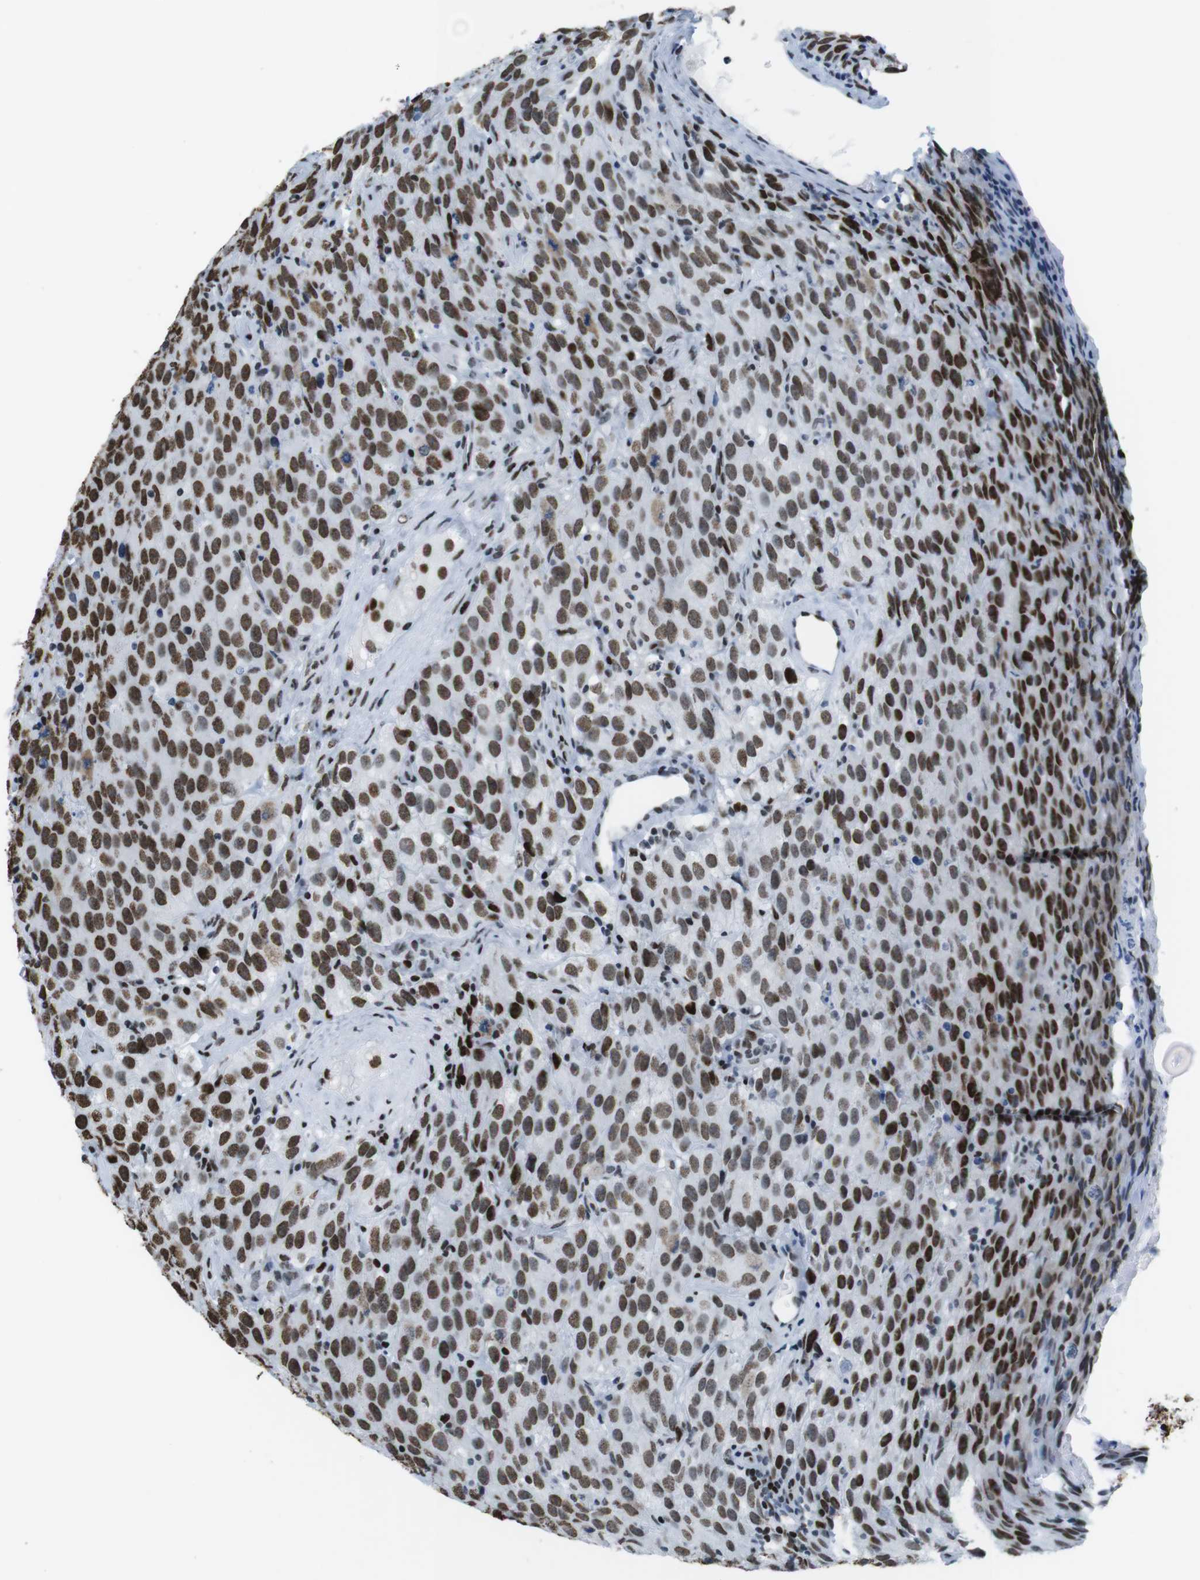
{"staining": {"intensity": "moderate", "quantity": ">75%", "location": "nuclear"}, "tissue": "testis cancer", "cell_type": "Tumor cells", "image_type": "cancer", "snomed": [{"axis": "morphology", "description": "Seminoma, NOS"}, {"axis": "topography", "description": "Testis"}], "caption": "Immunohistochemical staining of human testis cancer demonstrates medium levels of moderate nuclear protein staining in approximately >75% of tumor cells.", "gene": "CITED2", "patient": {"sex": "male", "age": 52}}